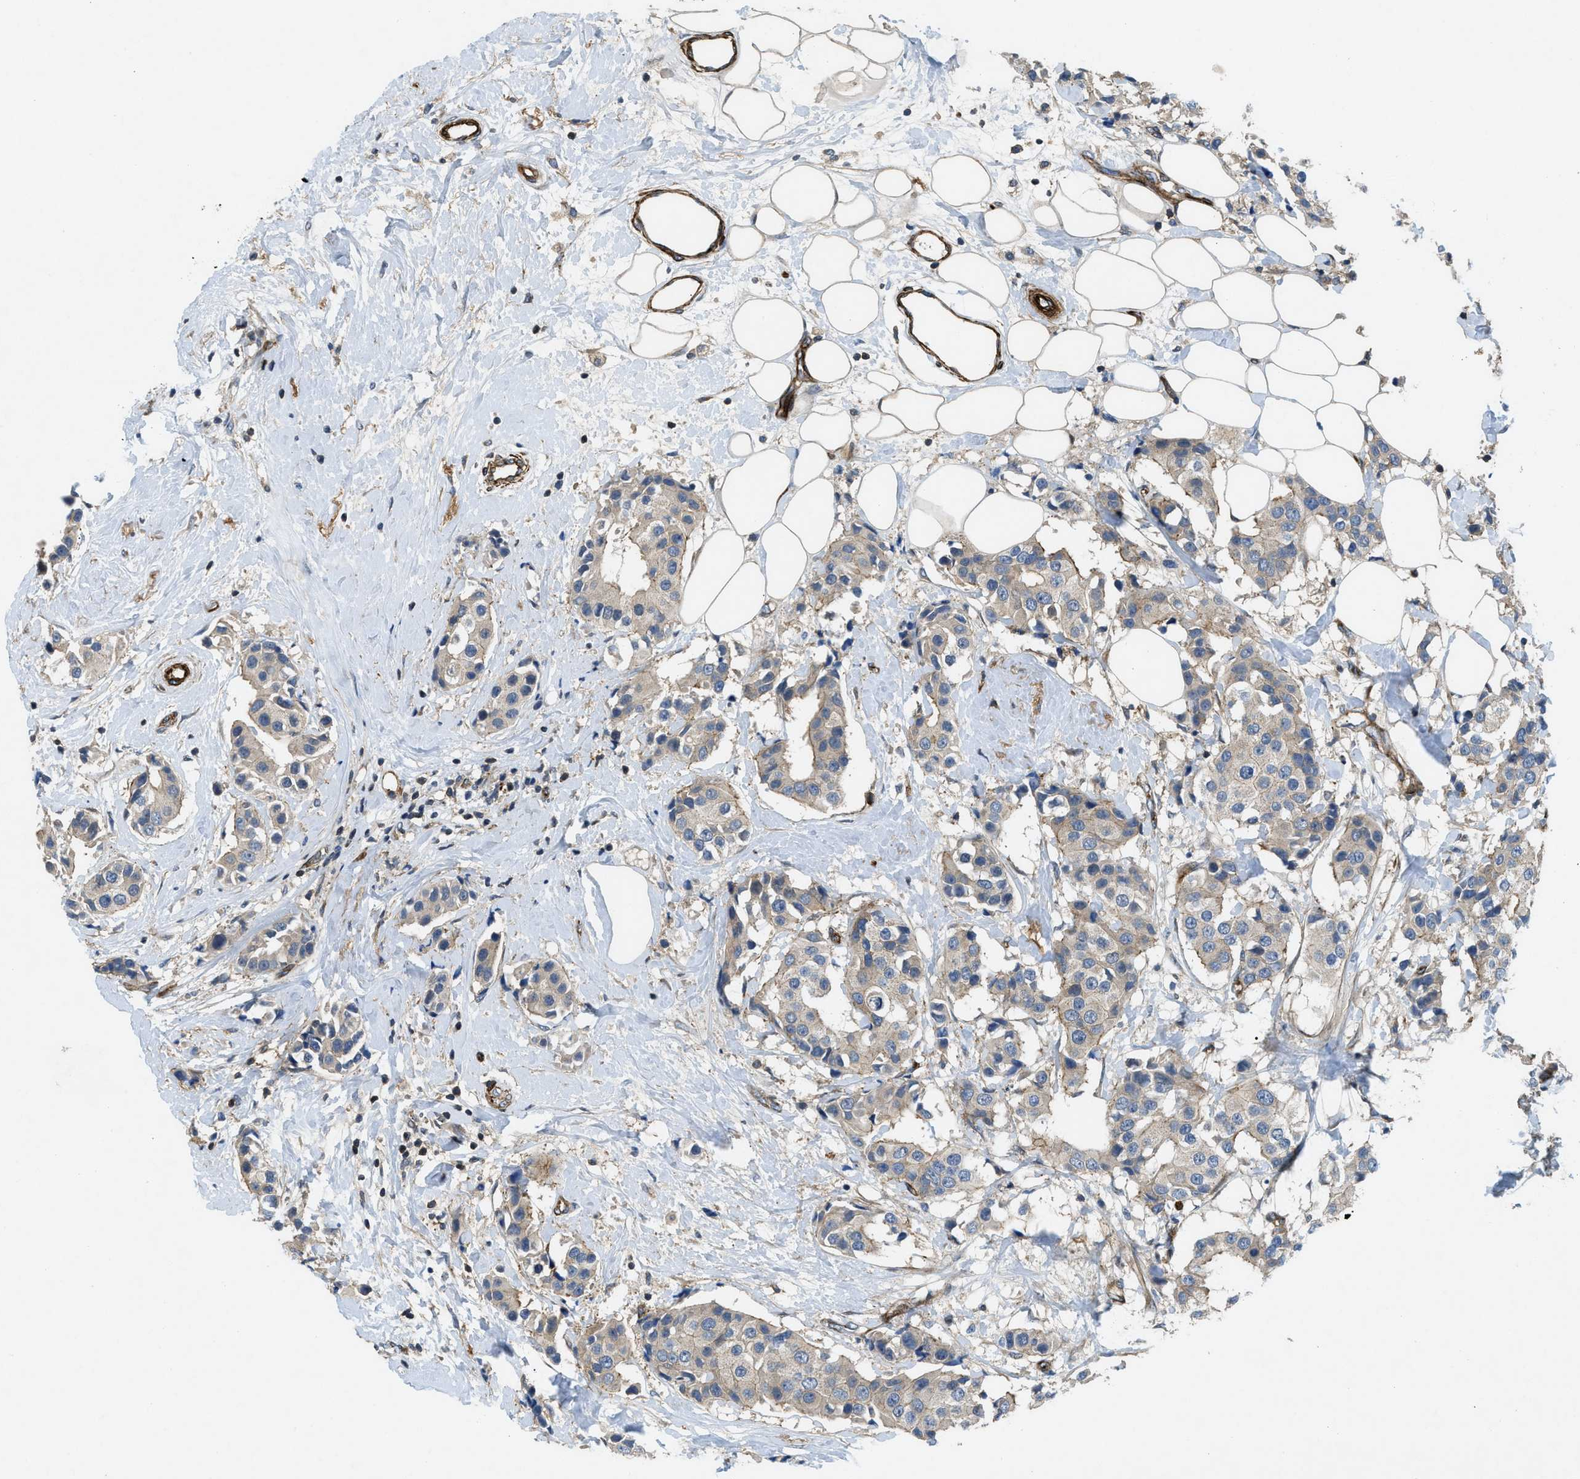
{"staining": {"intensity": "weak", "quantity": "<25%", "location": "cytoplasmic/membranous"}, "tissue": "breast cancer", "cell_type": "Tumor cells", "image_type": "cancer", "snomed": [{"axis": "morphology", "description": "Normal tissue, NOS"}, {"axis": "morphology", "description": "Duct carcinoma"}, {"axis": "topography", "description": "Breast"}], "caption": "Tumor cells are negative for brown protein staining in infiltrating ductal carcinoma (breast). (Immunohistochemistry (ihc), brightfield microscopy, high magnification).", "gene": "NYNRIN", "patient": {"sex": "female", "age": 39}}